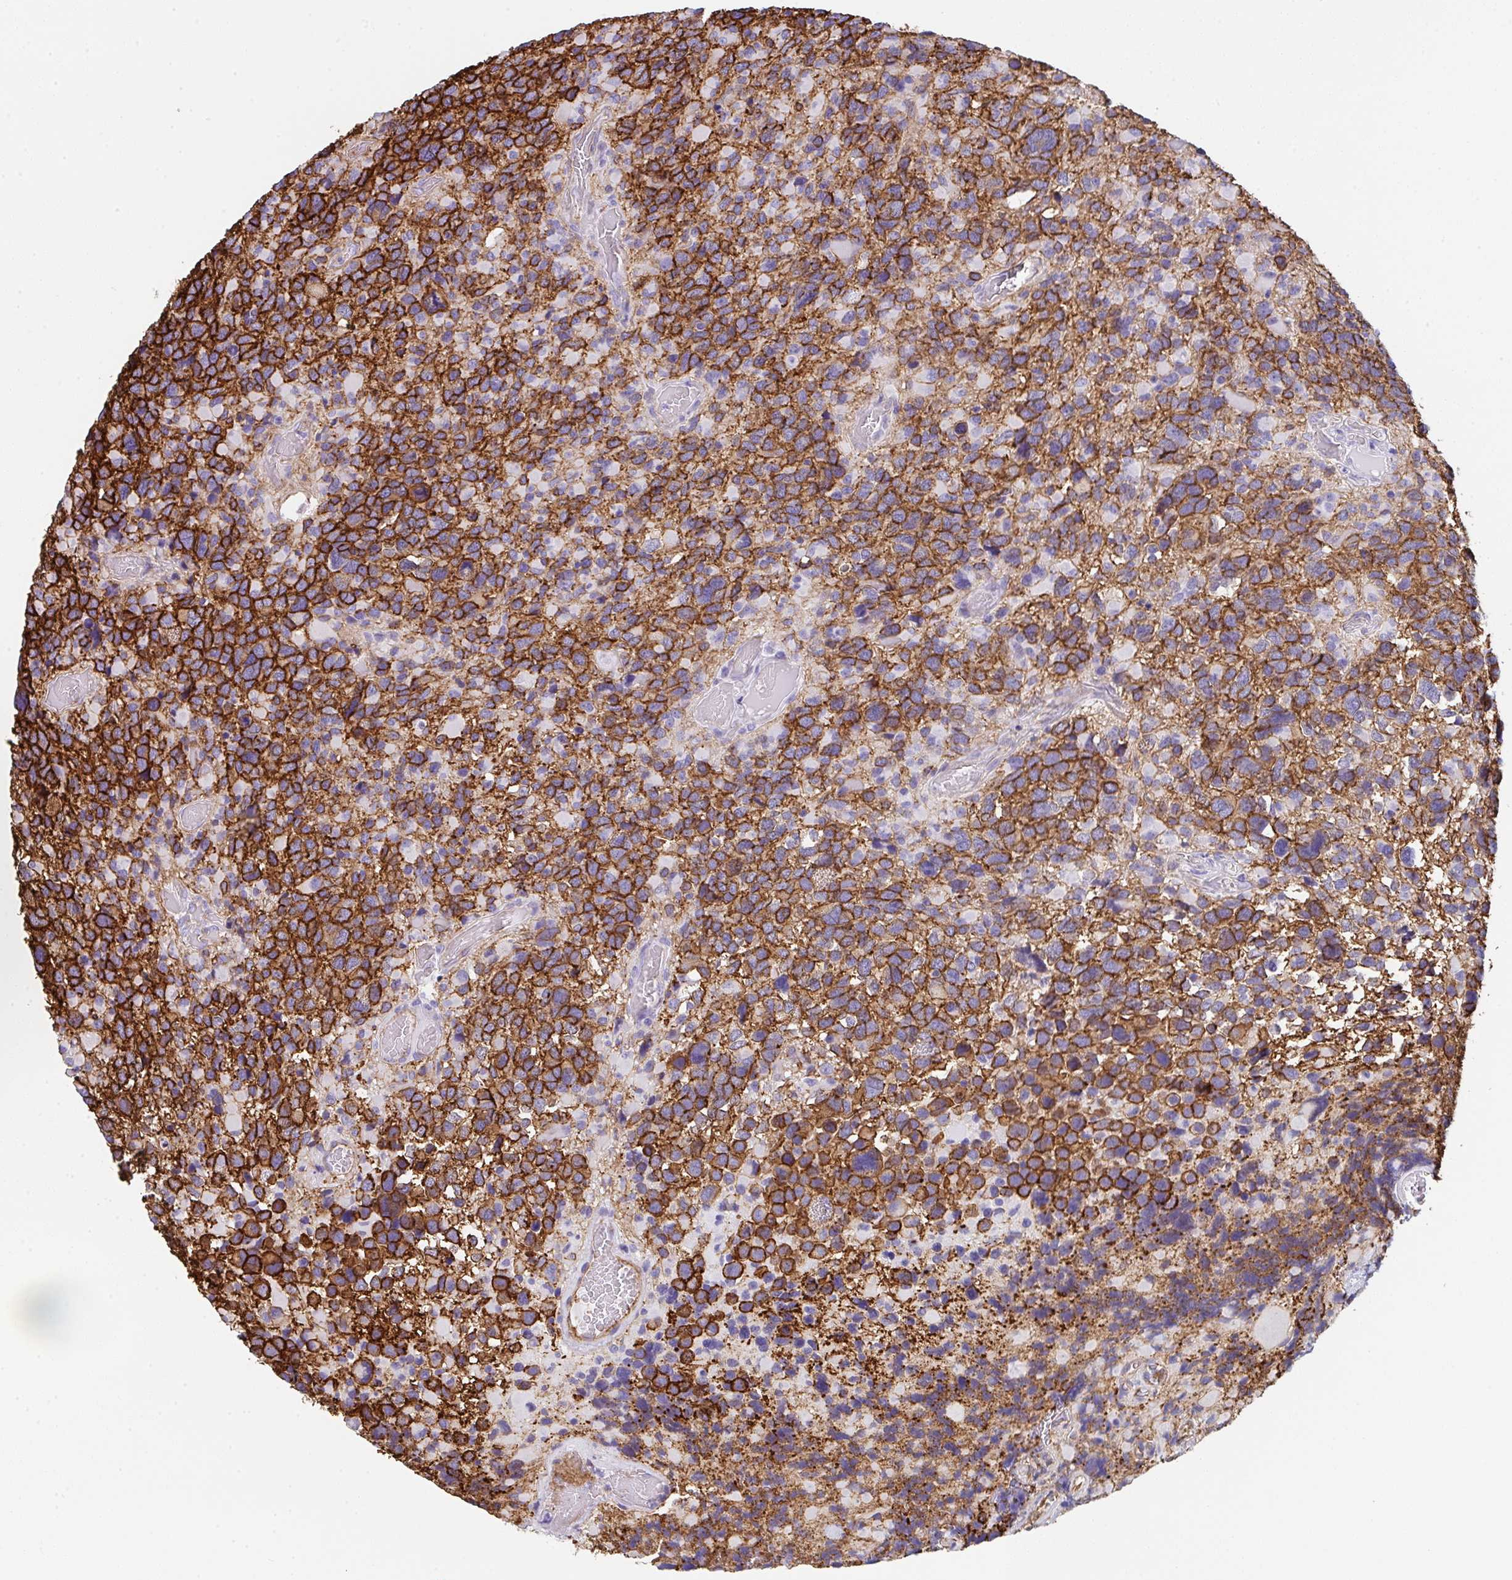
{"staining": {"intensity": "strong", "quantity": ">75%", "location": "cytoplasmic/membranous"}, "tissue": "glioma", "cell_type": "Tumor cells", "image_type": "cancer", "snomed": [{"axis": "morphology", "description": "Glioma, malignant, High grade"}, {"axis": "topography", "description": "Brain"}], "caption": "Immunohistochemistry (IHC) photomicrograph of neoplastic tissue: glioma stained using immunohistochemistry (IHC) displays high levels of strong protein expression localized specifically in the cytoplasmic/membranous of tumor cells, appearing as a cytoplasmic/membranous brown color.", "gene": "DBN1", "patient": {"sex": "female", "age": 40}}